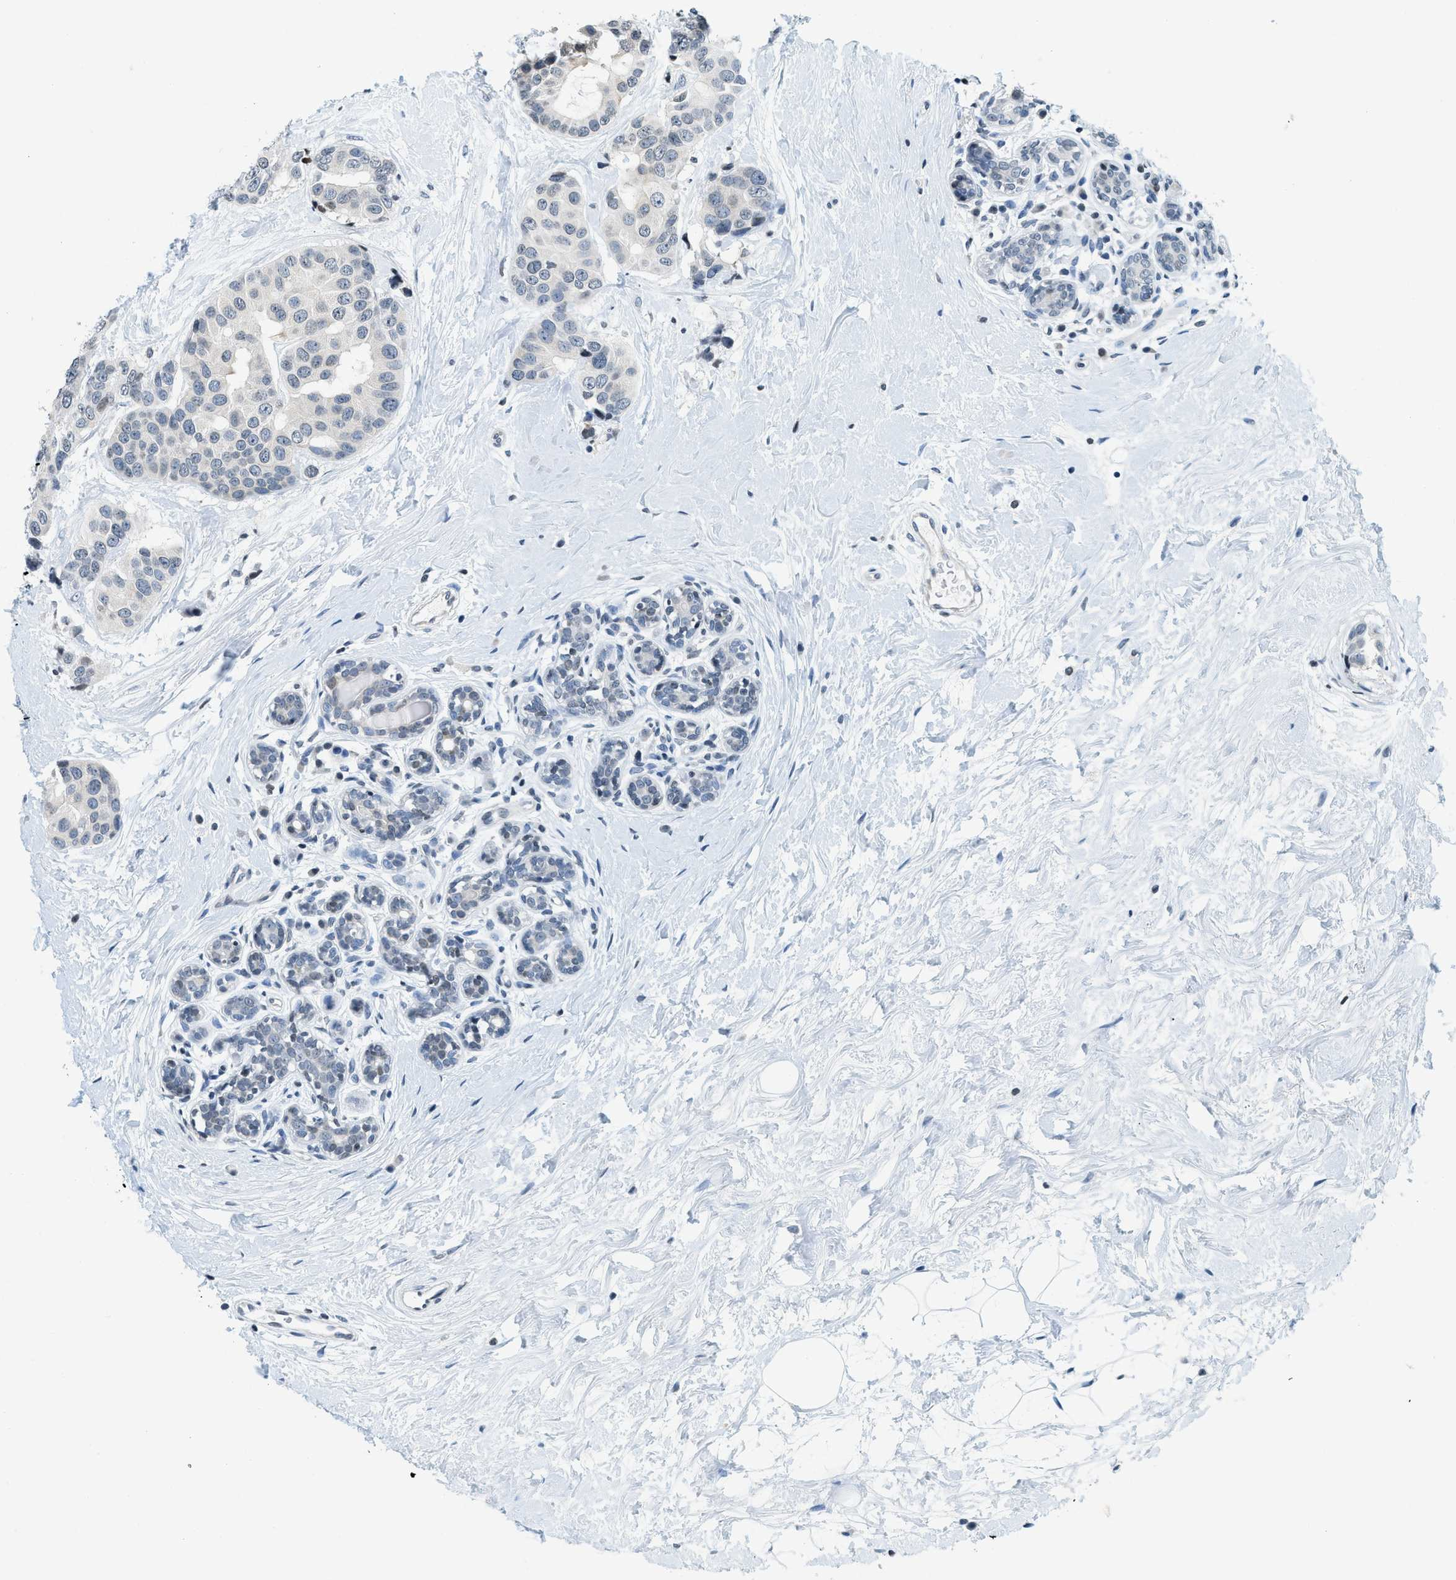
{"staining": {"intensity": "negative", "quantity": "none", "location": "none"}, "tissue": "breast cancer", "cell_type": "Tumor cells", "image_type": "cancer", "snomed": [{"axis": "morphology", "description": "Normal tissue, NOS"}, {"axis": "morphology", "description": "Duct carcinoma"}, {"axis": "topography", "description": "Breast"}], "caption": "DAB immunohistochemical staining of human breast invasive ductal carcinoma demonstrates no significant staining in tumor cells.", "gene": "UVRAG", "patient": {"sex": "female", "age": 39}}